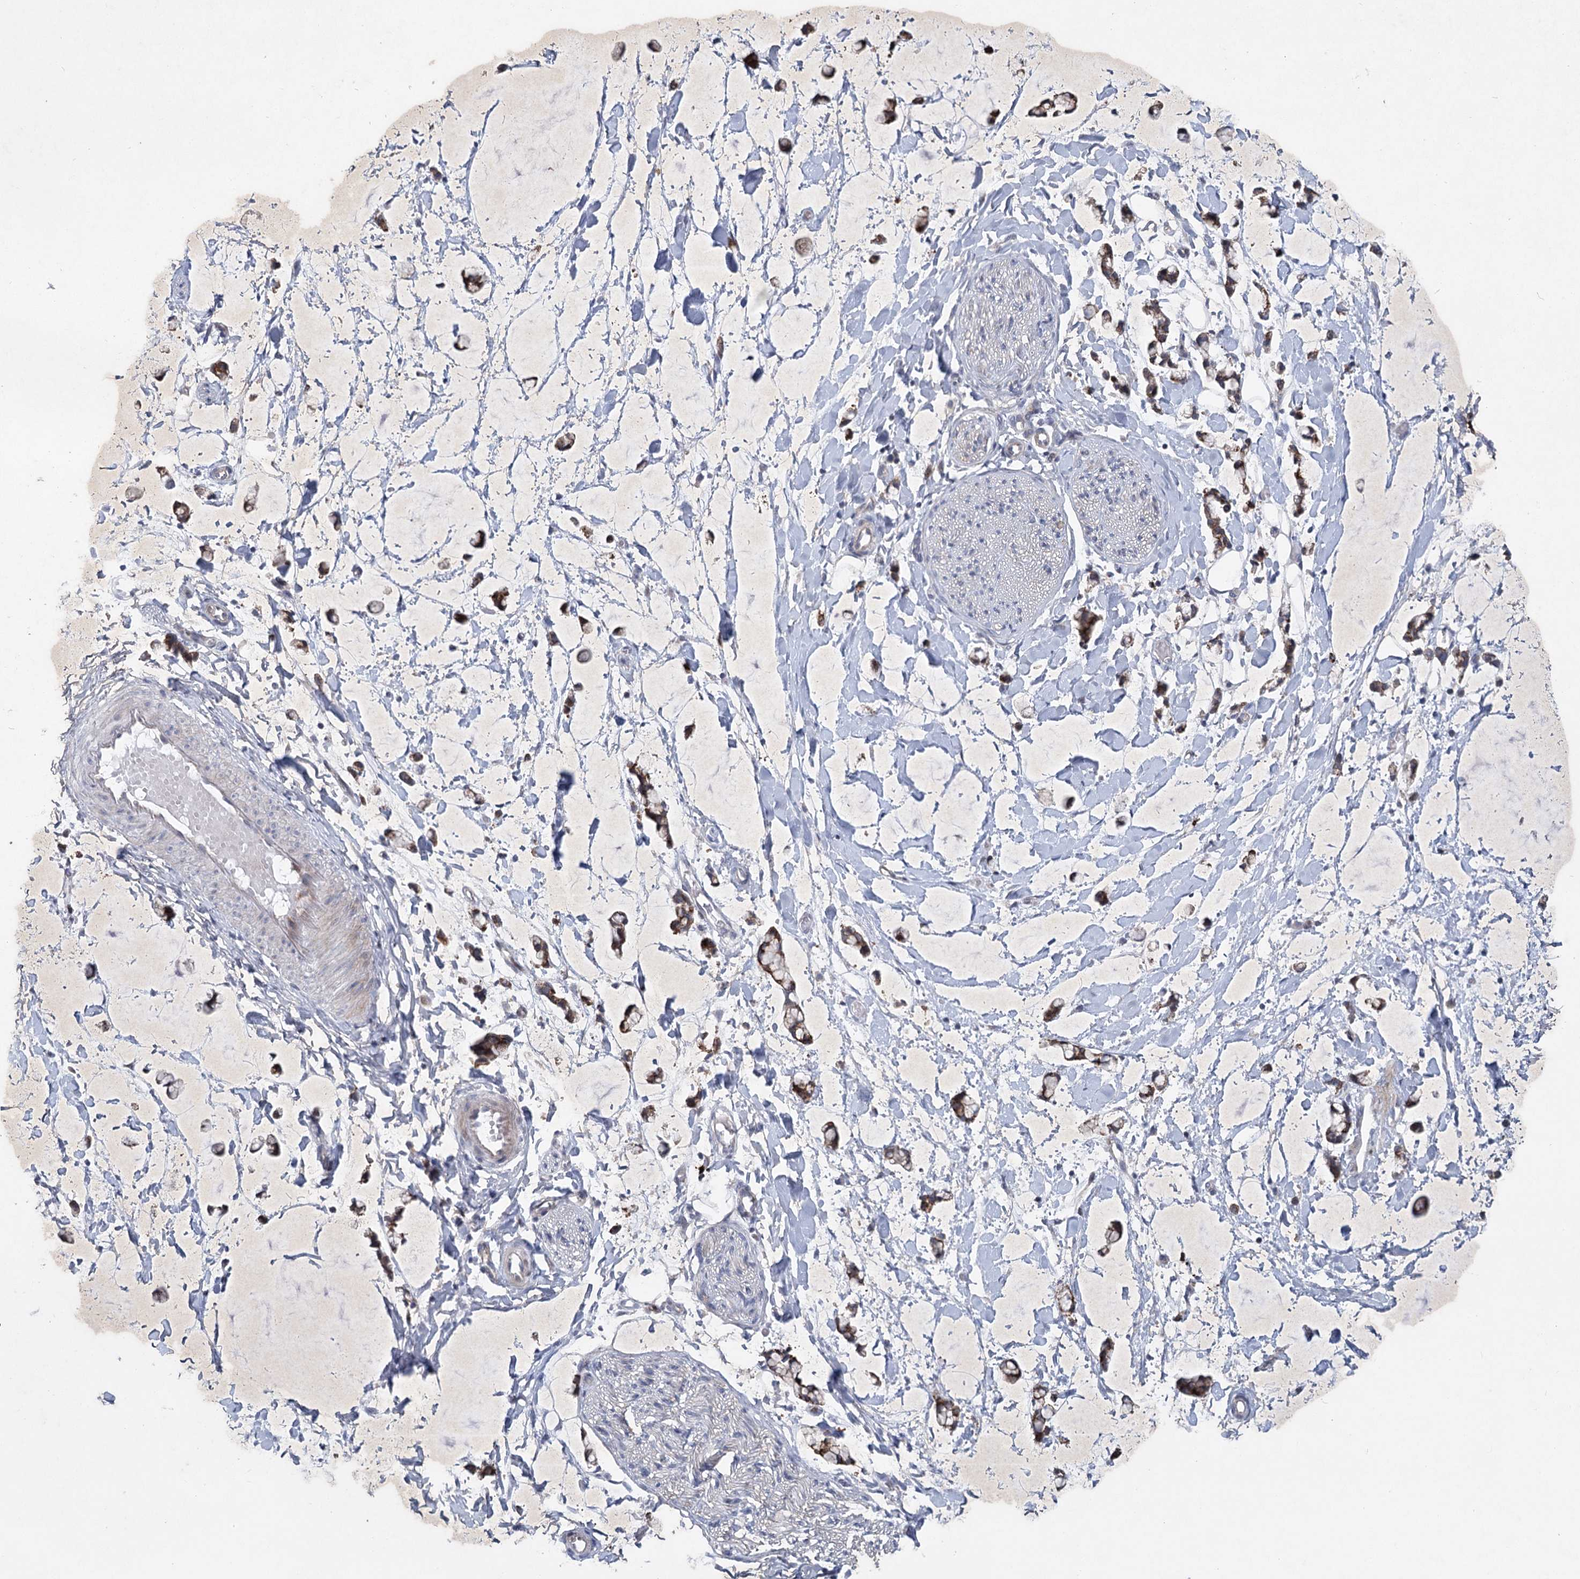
{"staining": {"intensity": "negative", "quantity": "none", "location": "none"}, "tissue": "adipose tissue", "cell_type": "Adipocytes", "image_type": "normal", "snomed": [{"axis": "morphology", "description": "Normal tissue, NOS"}, {"axis": "morphology", "description": "Adenocarcinoma, NOS"}, {"axis": "topography", "description": "Colon"}, {"axis": "topography", "description": "Peripheral nerve tissue"}], "caption": "An IHC histopathology image of normal adipose tissue is shown. There is no staining in adipocytes of adipose tissue.", "gene": "MAP3K13", "patient": {"sex": "male", "age": 14}}